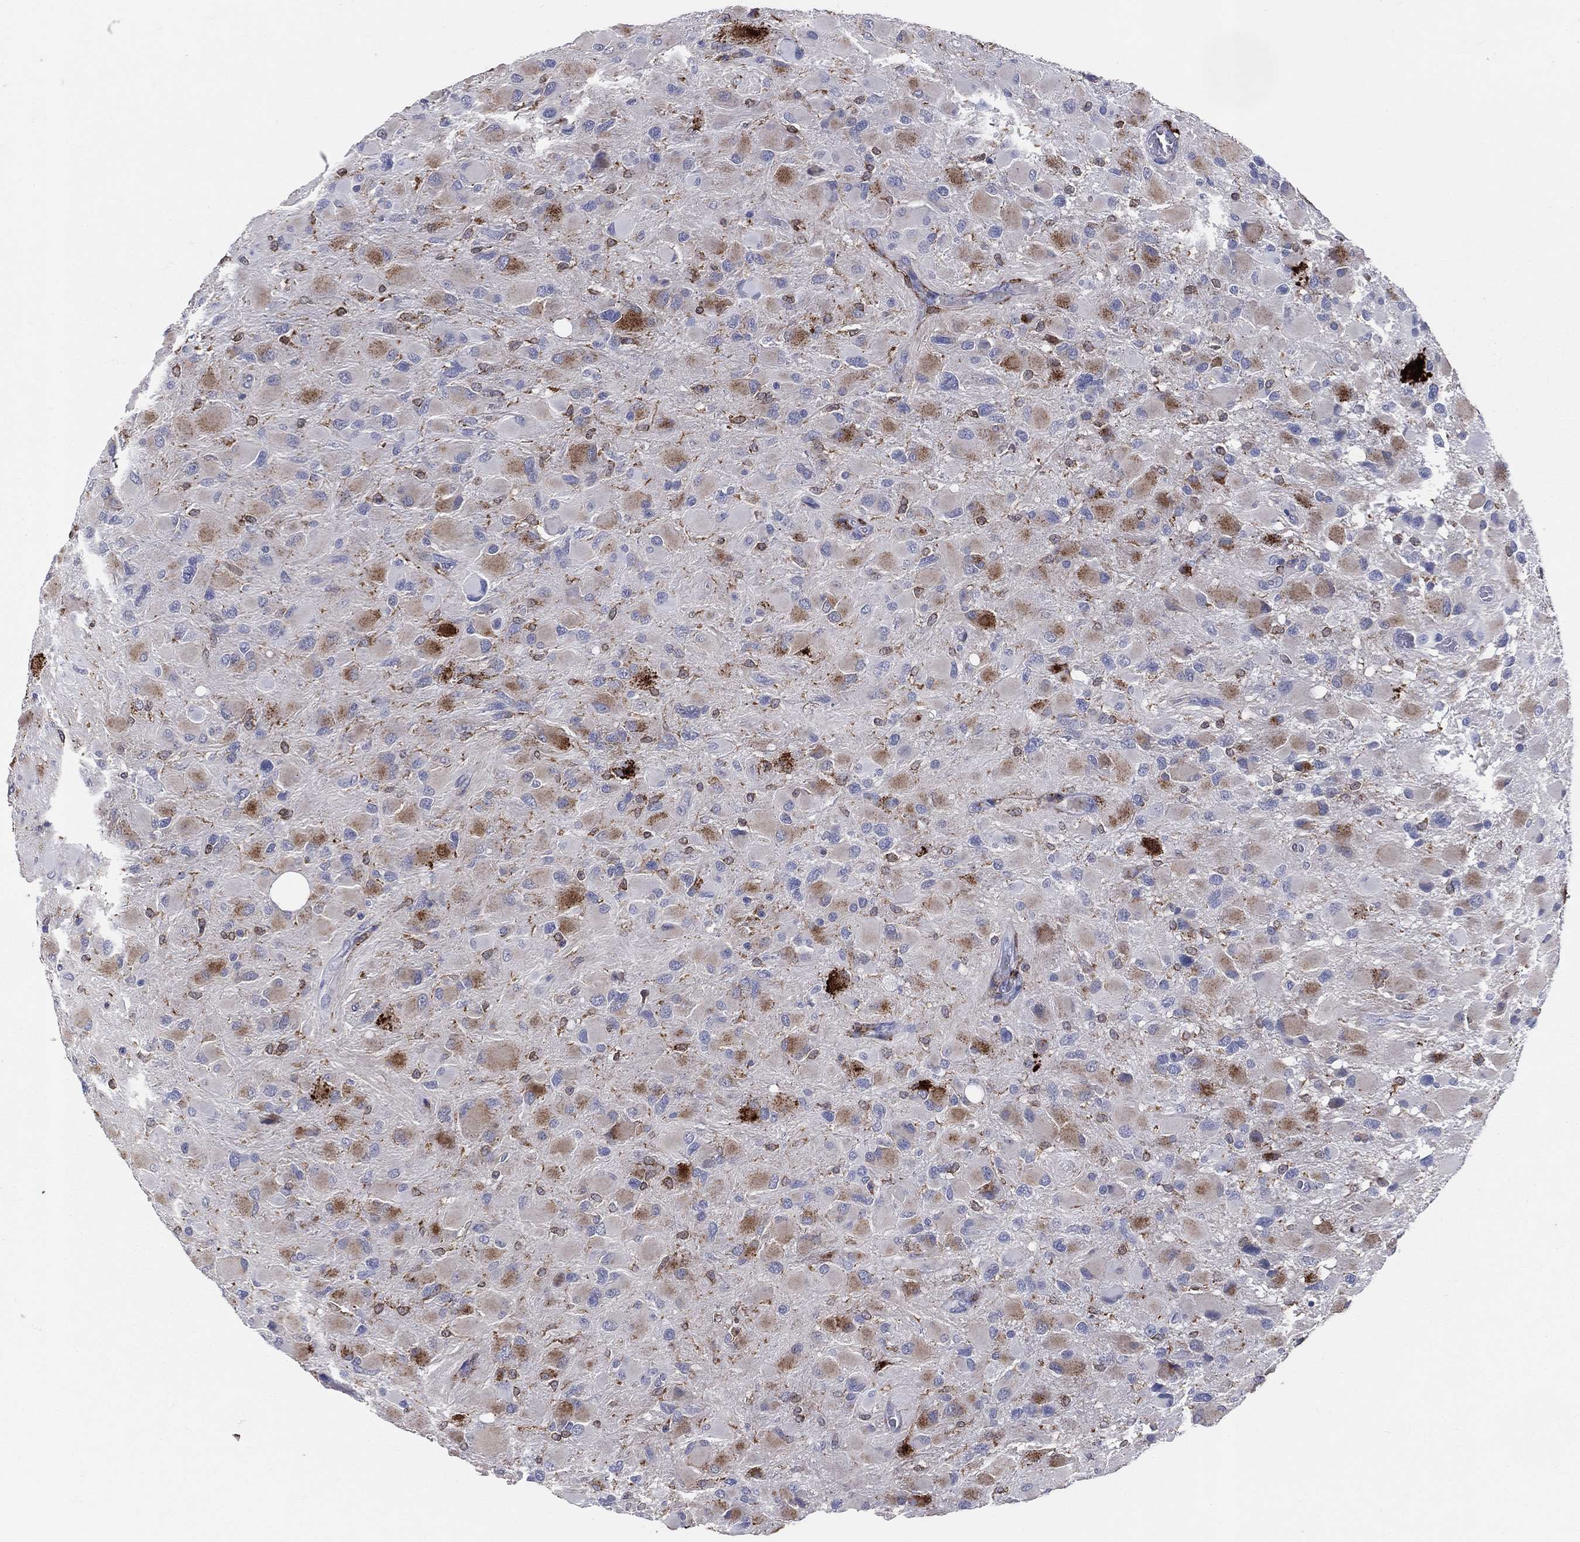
{"staining": {"intensity": "moderate", "quantity": "<25%", "location": "cytoplasmic/membranous"}, "tissue": "glioma", "cell_type": "Tumor cells", "image_type": "cancer", "snomed": [{"axis": "morphology", "description": "Glioma, malignant, High grade"}, {"axis": "topography", "description": "Cerebral cortex"}], "caption": "A photomicrograph of glioma stained for a protein shows moderate cytoplasmic/membranous brown staining in tumor cells.", "gene": "CD74", "patient": {"sex": "female", "age": 36}}